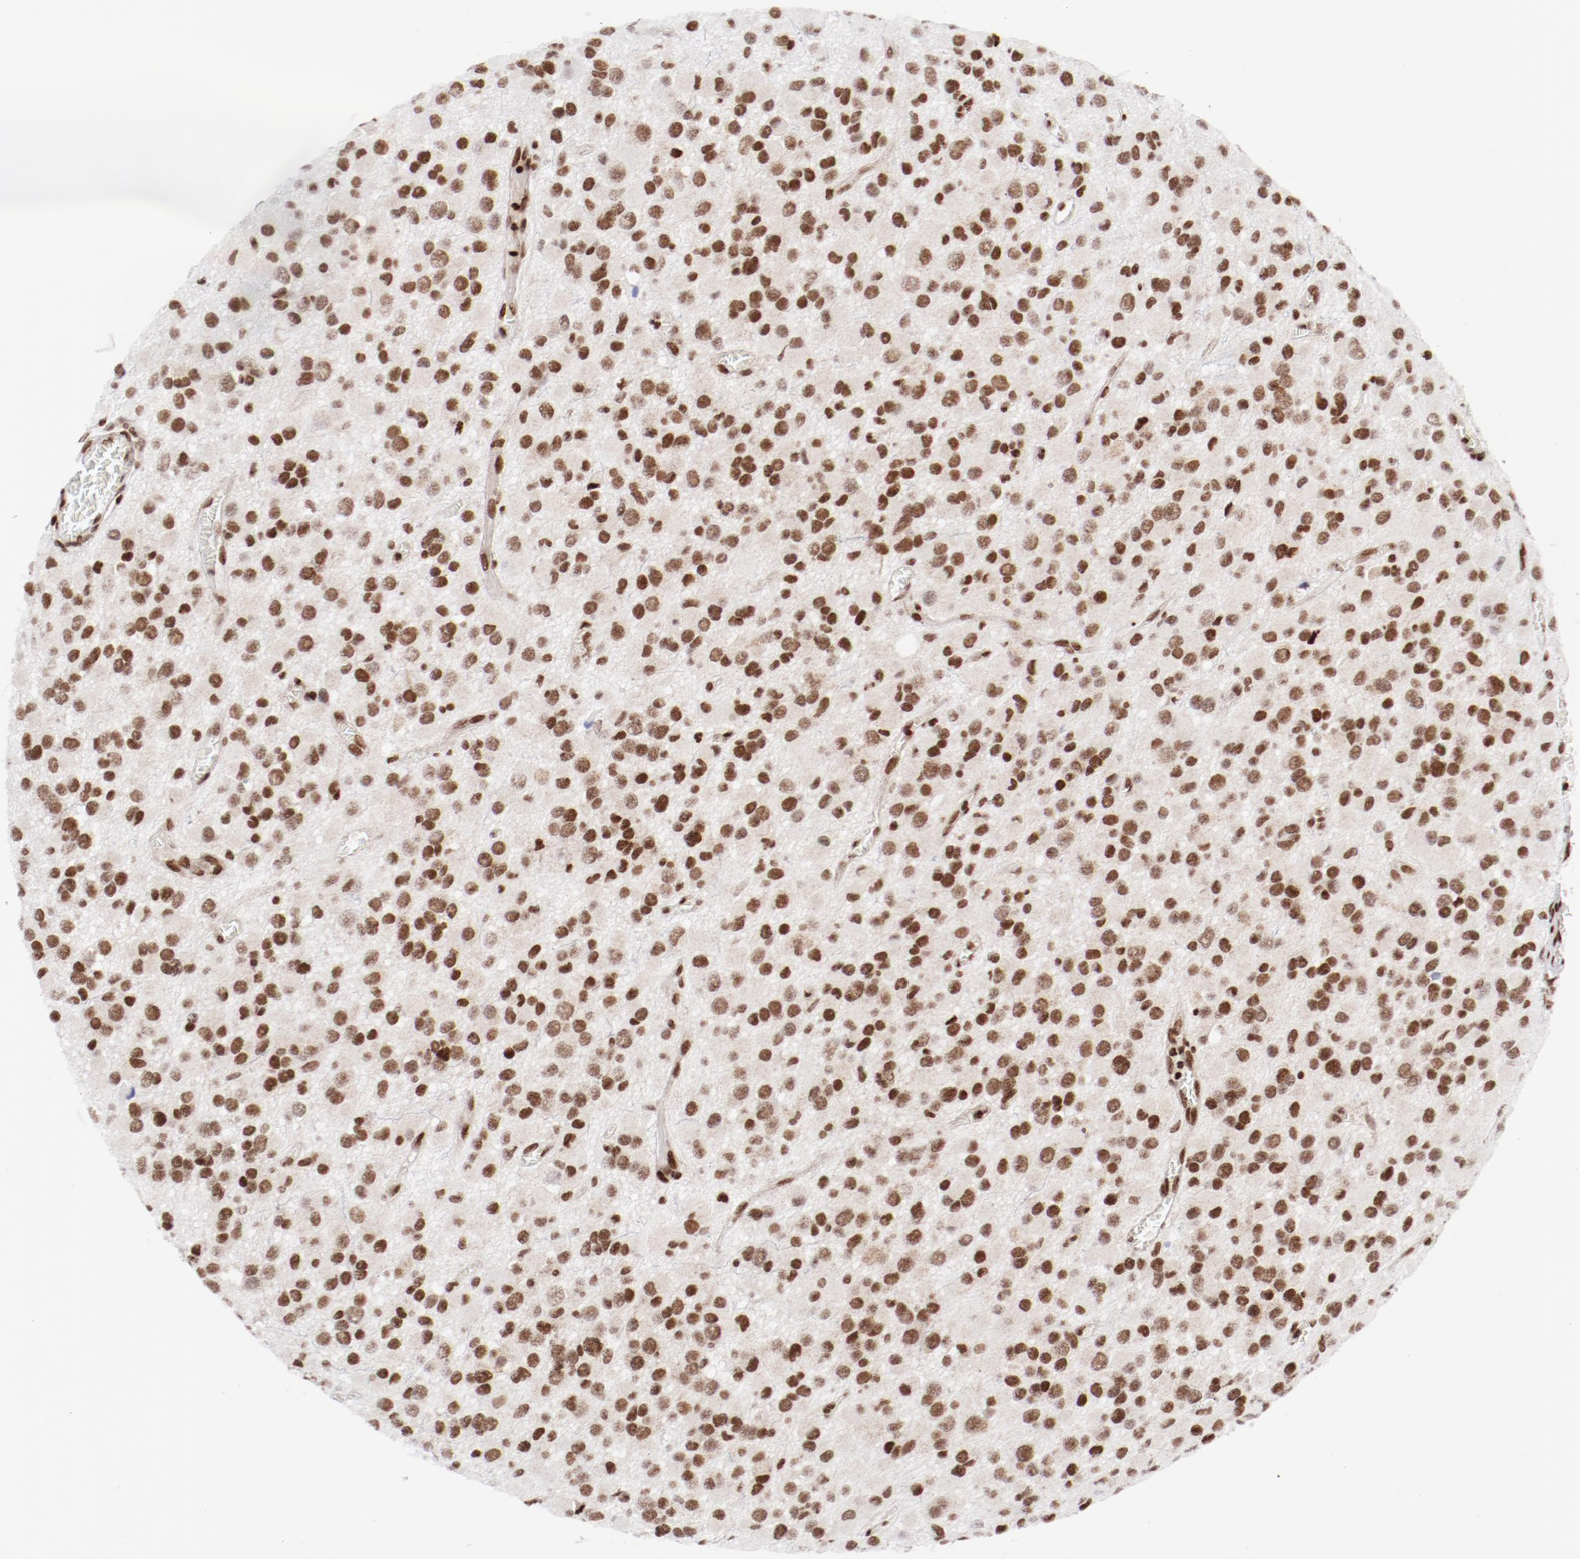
{"staining": {"intensity": "strong", "quantity": ">75%", "location": "nuclear"}, "tissue": "glioma", "cell_type": "Tumor cells", "image_type": "cancer", "snomed": [{"axis": "morphology", "description": "Glioma, malignant, Low grade"}, {"axis": "topography", "description": "Brain"}], "caption": "Protein analysis of glioma tissue shows strong nuclear expression in about >75% of tumor cells.", "gene": "NFYB", "patient": {"sex": "male", "age": 42}}